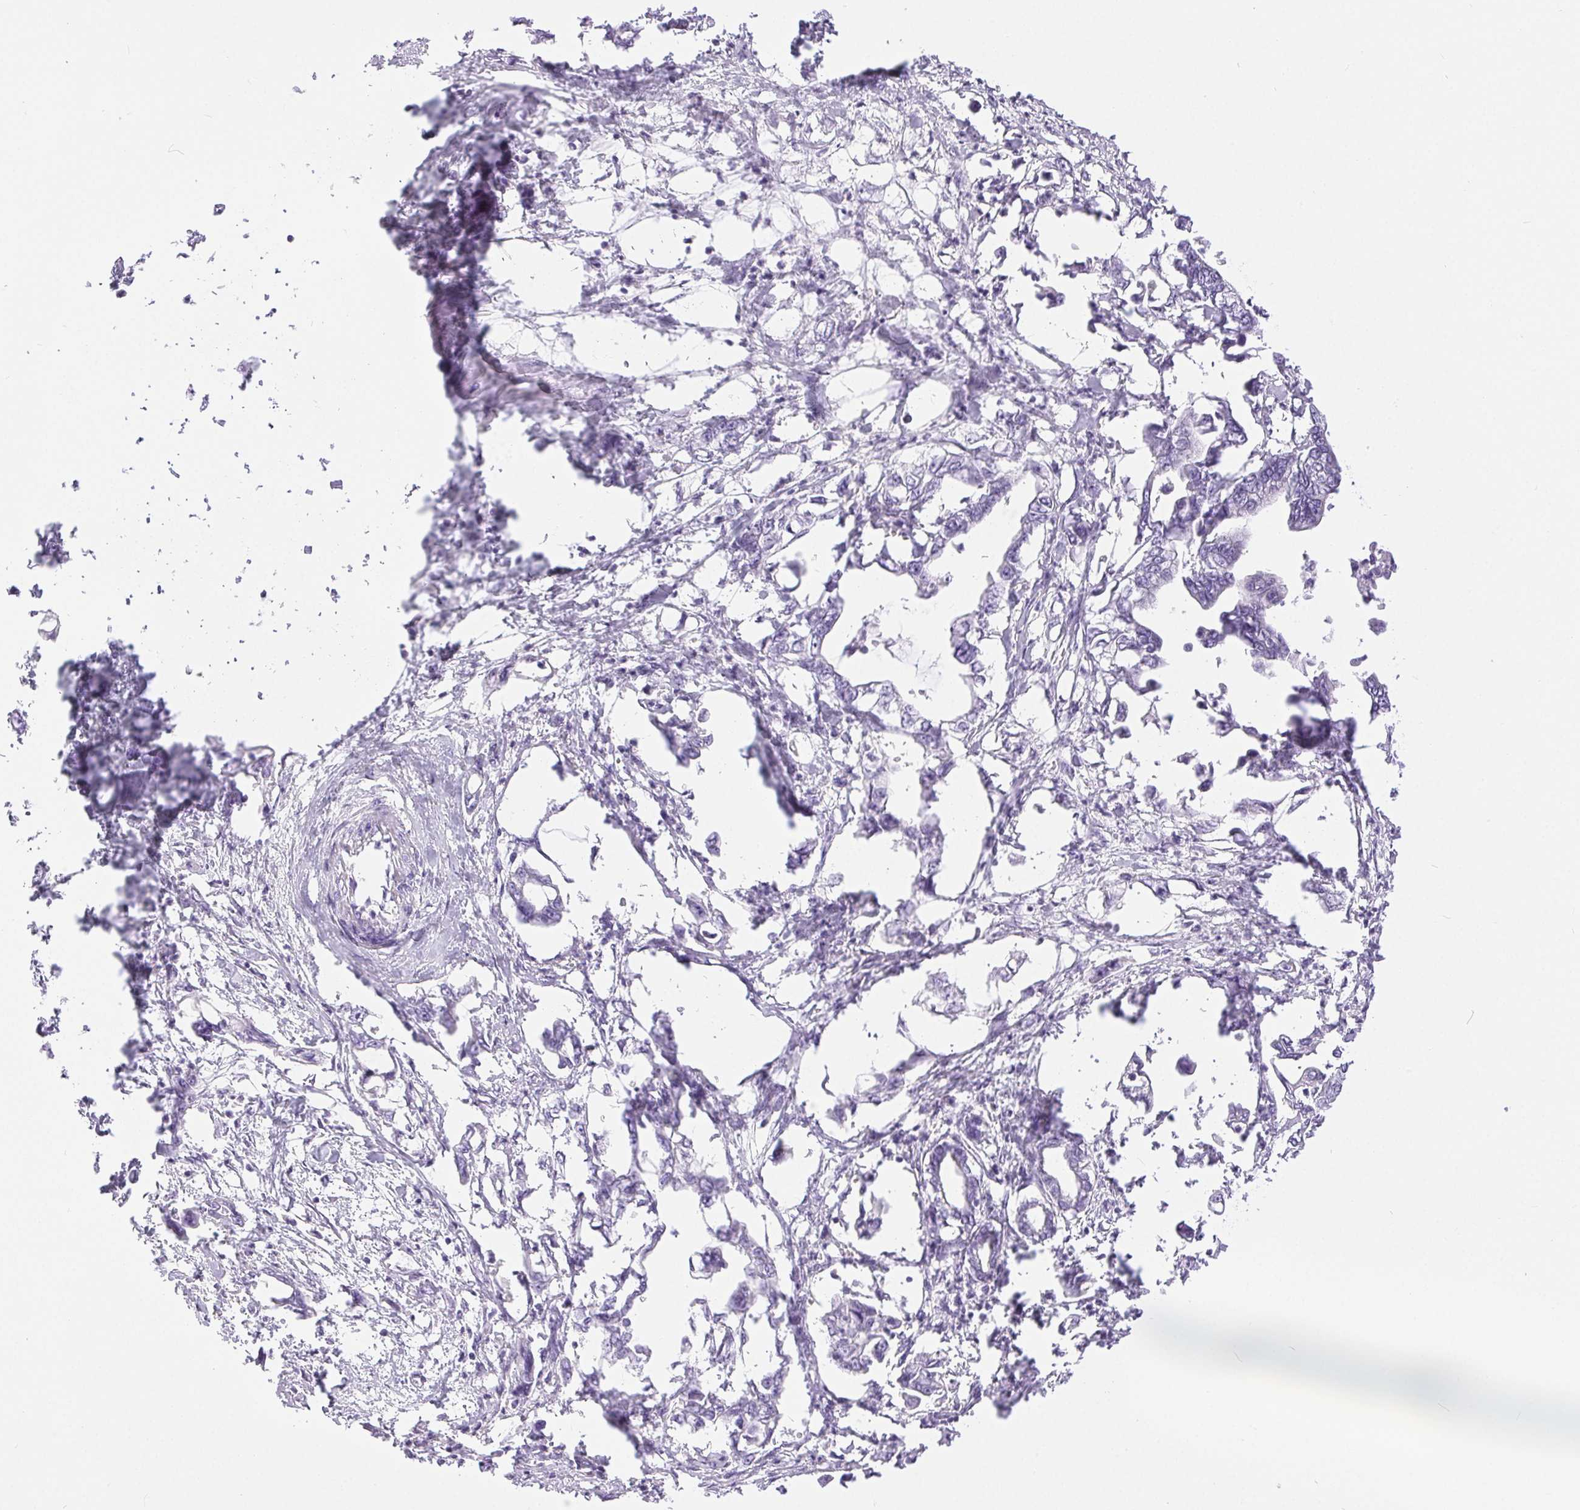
{"staining": {"intensity": "negative", "quantity": "none", "location": "none"}, "tissue": "pancreatic cancer", "cell_type": "Tumor cells", "image_type": "cancer", "snomed": [{"axis": "morphology", "description": "Adenocarcinoma, NOS"}, {"axis": "topography", "description": "Pancreas"}], "caption": "Immunohistochemical staining of human pancreatic cancer exhibits no significant positivity in tumor cells.", "gene": "XDH", "patient": {"sex": "male", "age": 61}}